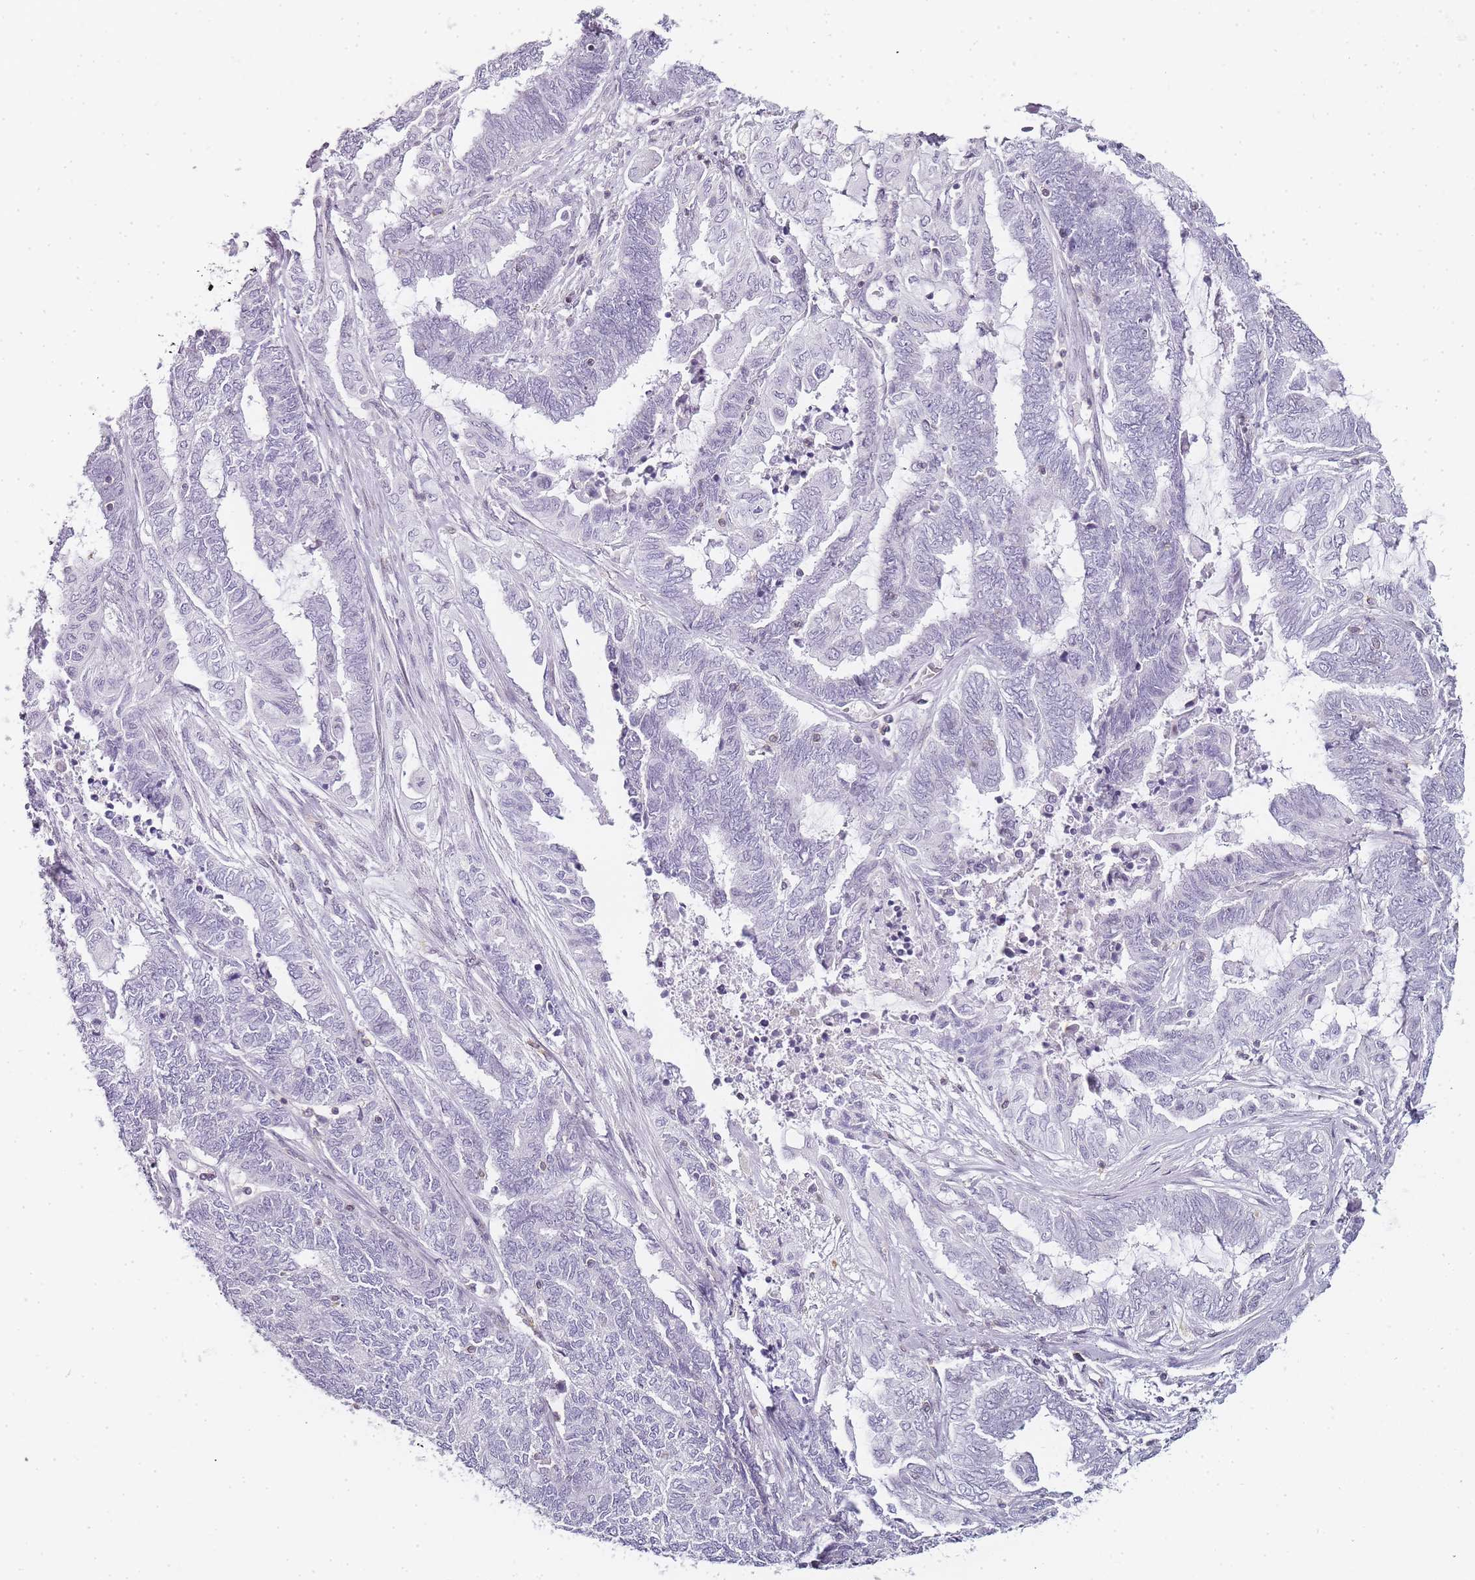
{"staining": {"intensity": "negative", "quantity": "none", "location": "none"}, "tissue": "endometrial cancer", "cell_type": "Tumor cells", "image_type": "cancer", "snomed": [{"axis": "morphology", "description": "Adenocarcinoma, NOS"}, {"axis": "topography", "description": "Uterus"}, {"axis": "topography", "description": "Endometrium"}], "caption": "Tumor cells are negative for brown protein staining in adenocarcinoma (endometrial).", "gene": "JAKMIP1", "patient": {"sex": "female", "age": 70}}